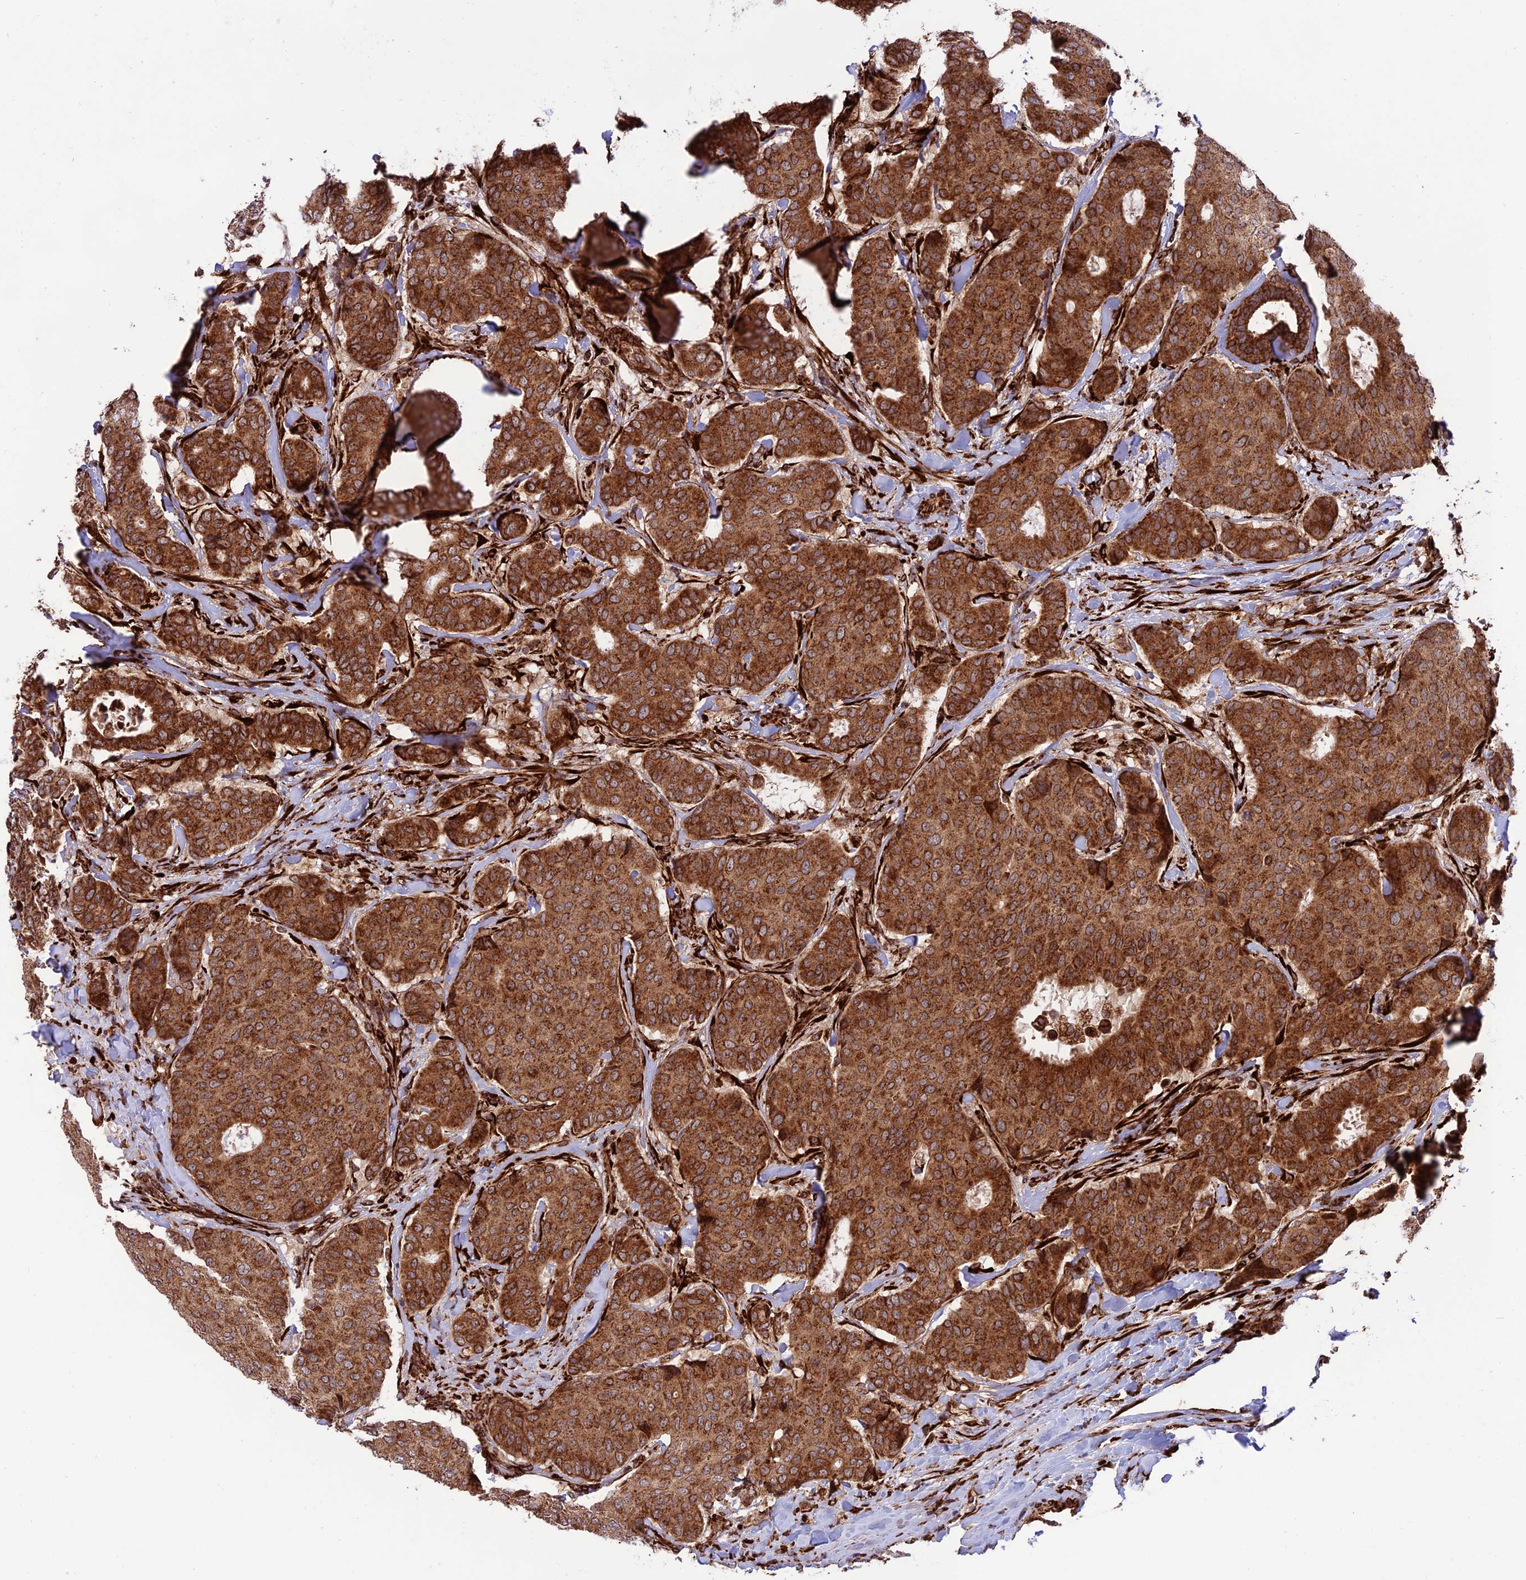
{"staining": {"intensity": "strong", "quantity": ">75%", "location": "cytoplasmic/membranous"}, "tissue": "breast cancer", "cell_type": "Tumor cells", "image_type": "cancer", "snomed": [{"axis": "morphology", "description": "Duct carcinoma"}, {"axis": "topography", "description": "Breast"}], "caption": "Human breast invasive ductal carcinoma stained with a brown dye shows strong cytoplasmic/membranous positive expression in approximately >75% of tumor cells.", "gene": "CRTAP", "patient": {"sex": "female", "age": 75}}